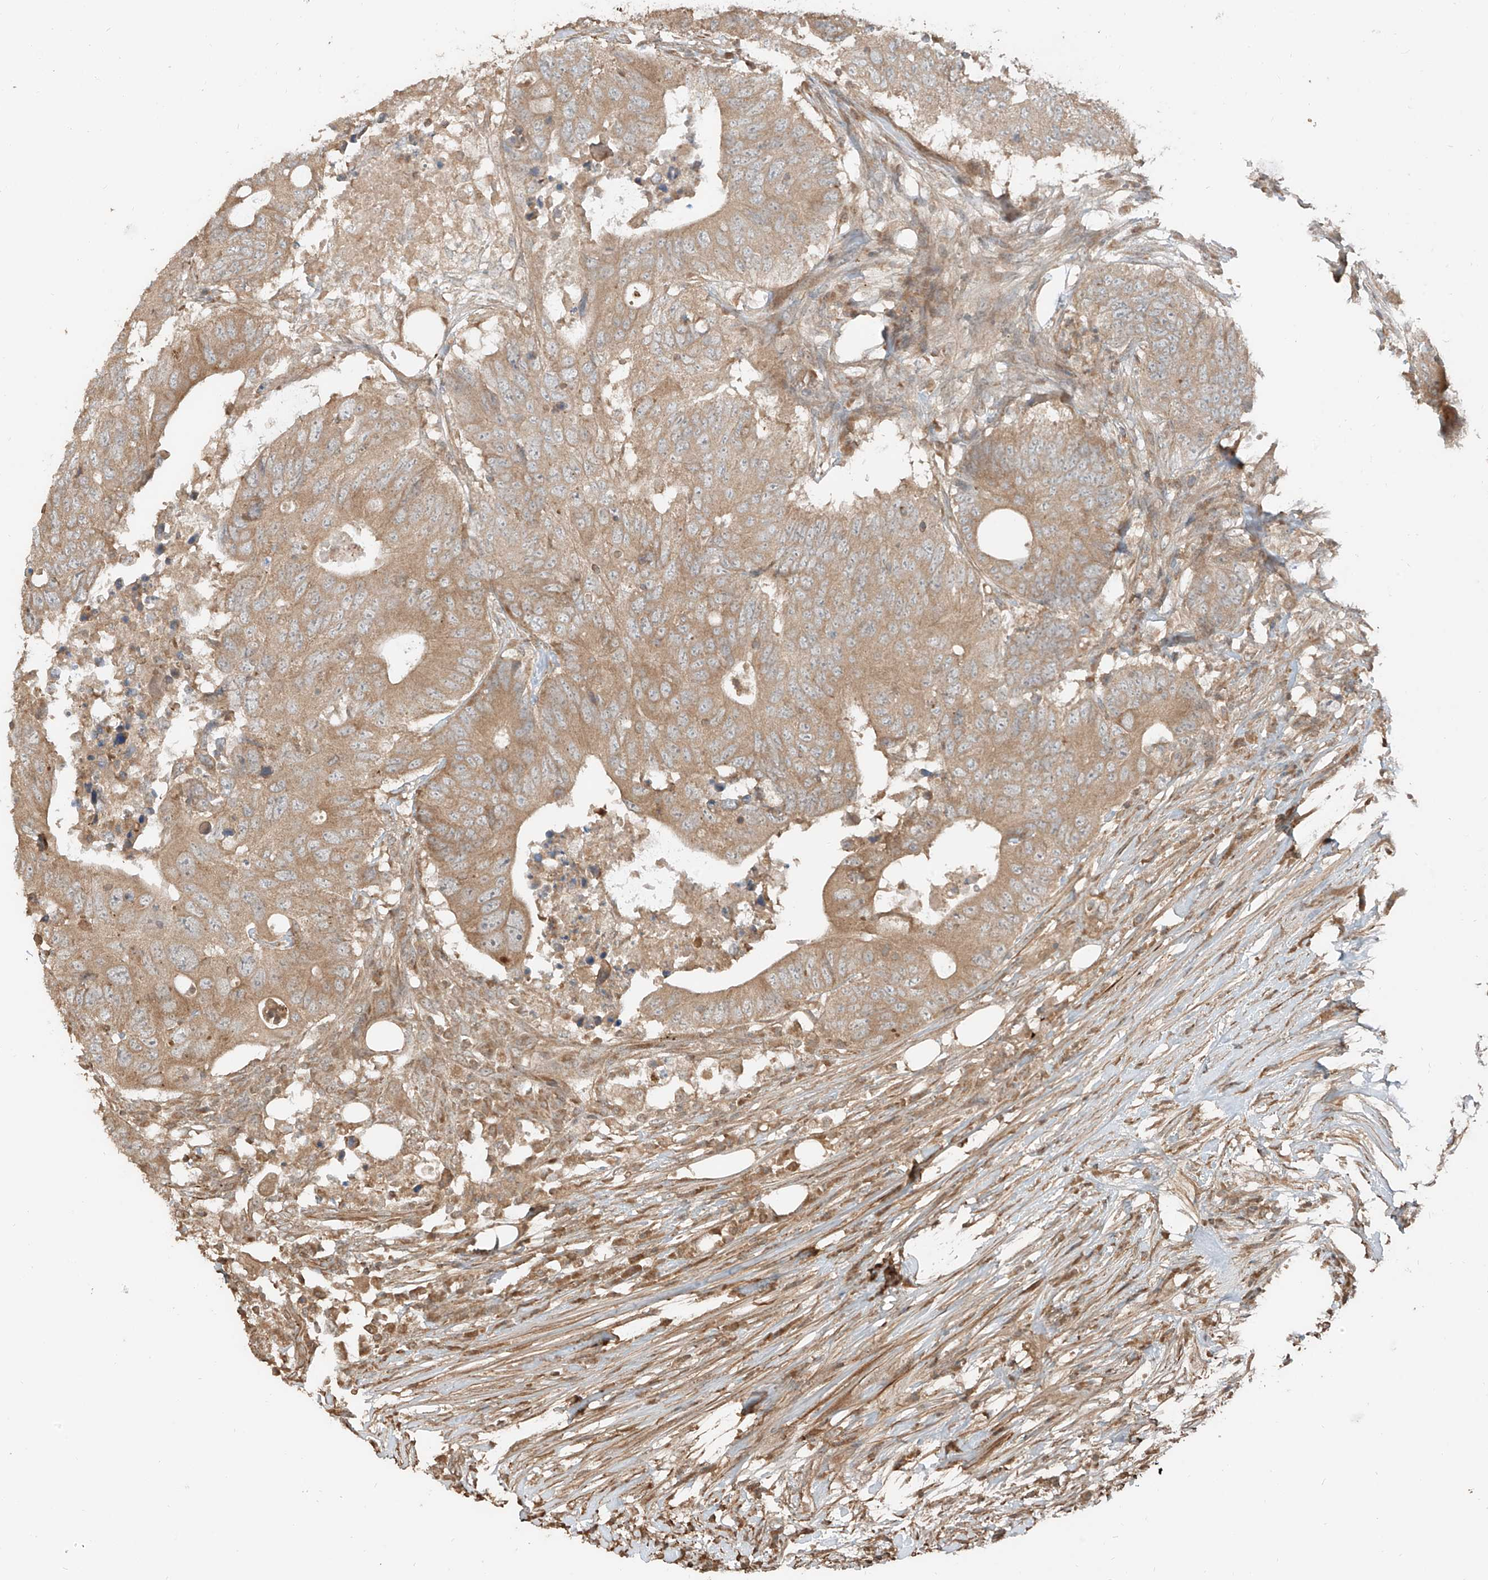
{"staining": {"intensity": "moderate", "quantity": ">75%", "location": "cytoplasmic/membranous"}, "tissue": "colorectal cancer", "cell_type": "Tumor cells", "image_type": "cancer", "snomed": [{"axis": "morphology", "description": "Adenocarcinoma, NOS"}, {"axis": "topography", "description": "Colon"}], "caption": "A high-resolution image shows IHC staining of colorectal cancer, which reveals moderate cytoplasmic/membranous expression in about >75% of tumor cells.", "gene": "ANKZF1", "patient": {"sex": "male", "age": 71}}